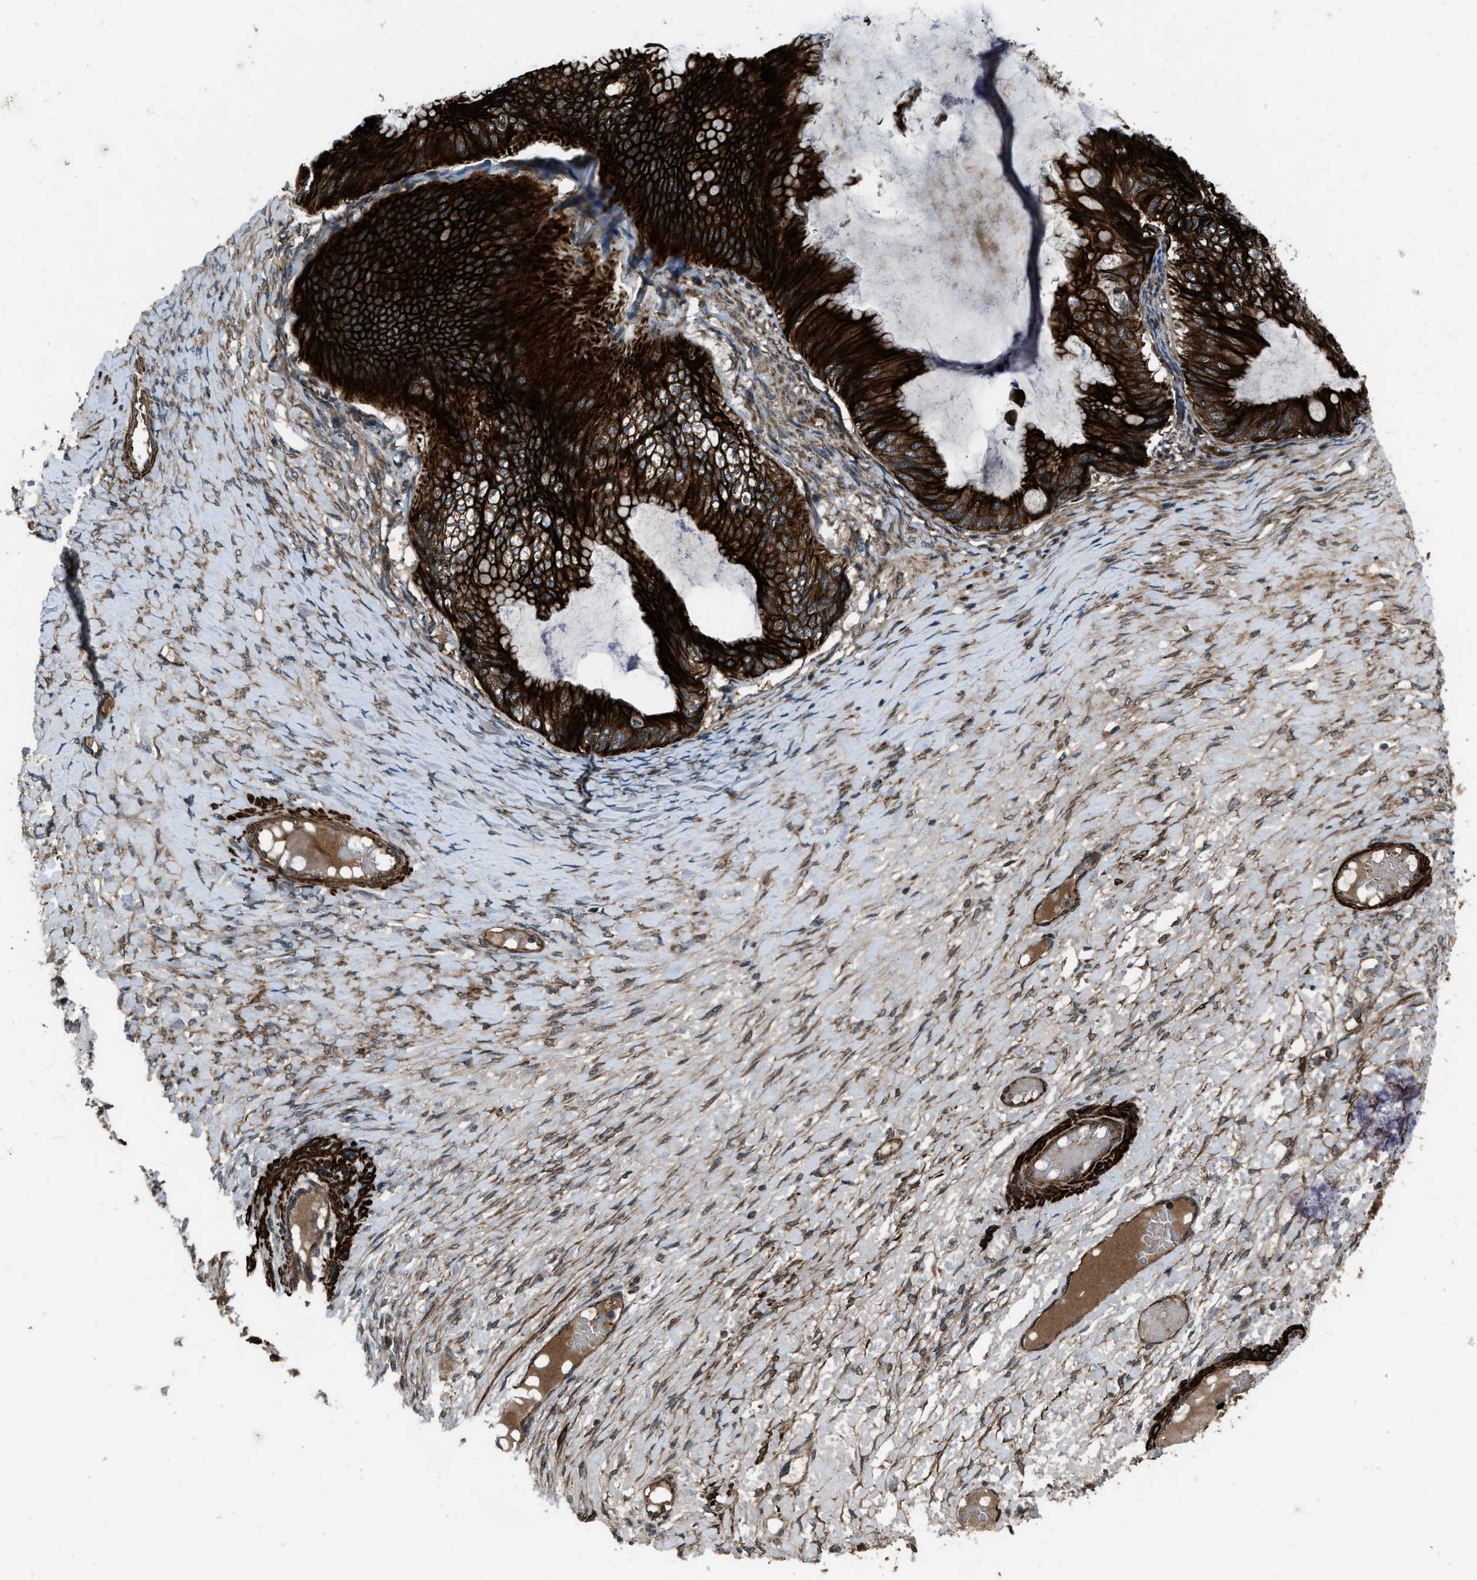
{"staining": {"intensity": "strong", "quantity": ">75%", "location": "cytoplasmic/membranous"}, "tissue": "ovarian cancer", "cell_type": "Tumor cells", "image_type": "cancer", "snomed": [{"axis": "morphology", "description": "Cystadenocarcinoma, mucinous, NOS"}, {"axis": "topography", "description": "Ovary"}], "caption": "Protein staining of mucinous cystadenocarcinoma (ovarian) tissue shows strong cytoplasmic/membranous expression in about >75% of tumor cells. Using DAB (3,3'-diaminobenzidine) (brown) and hematoxylin (blue) stains, captured at high magnification using brightfield microscopy.", "gene": "IRAK4", "patient": {"sex": "female", "age": 61}}